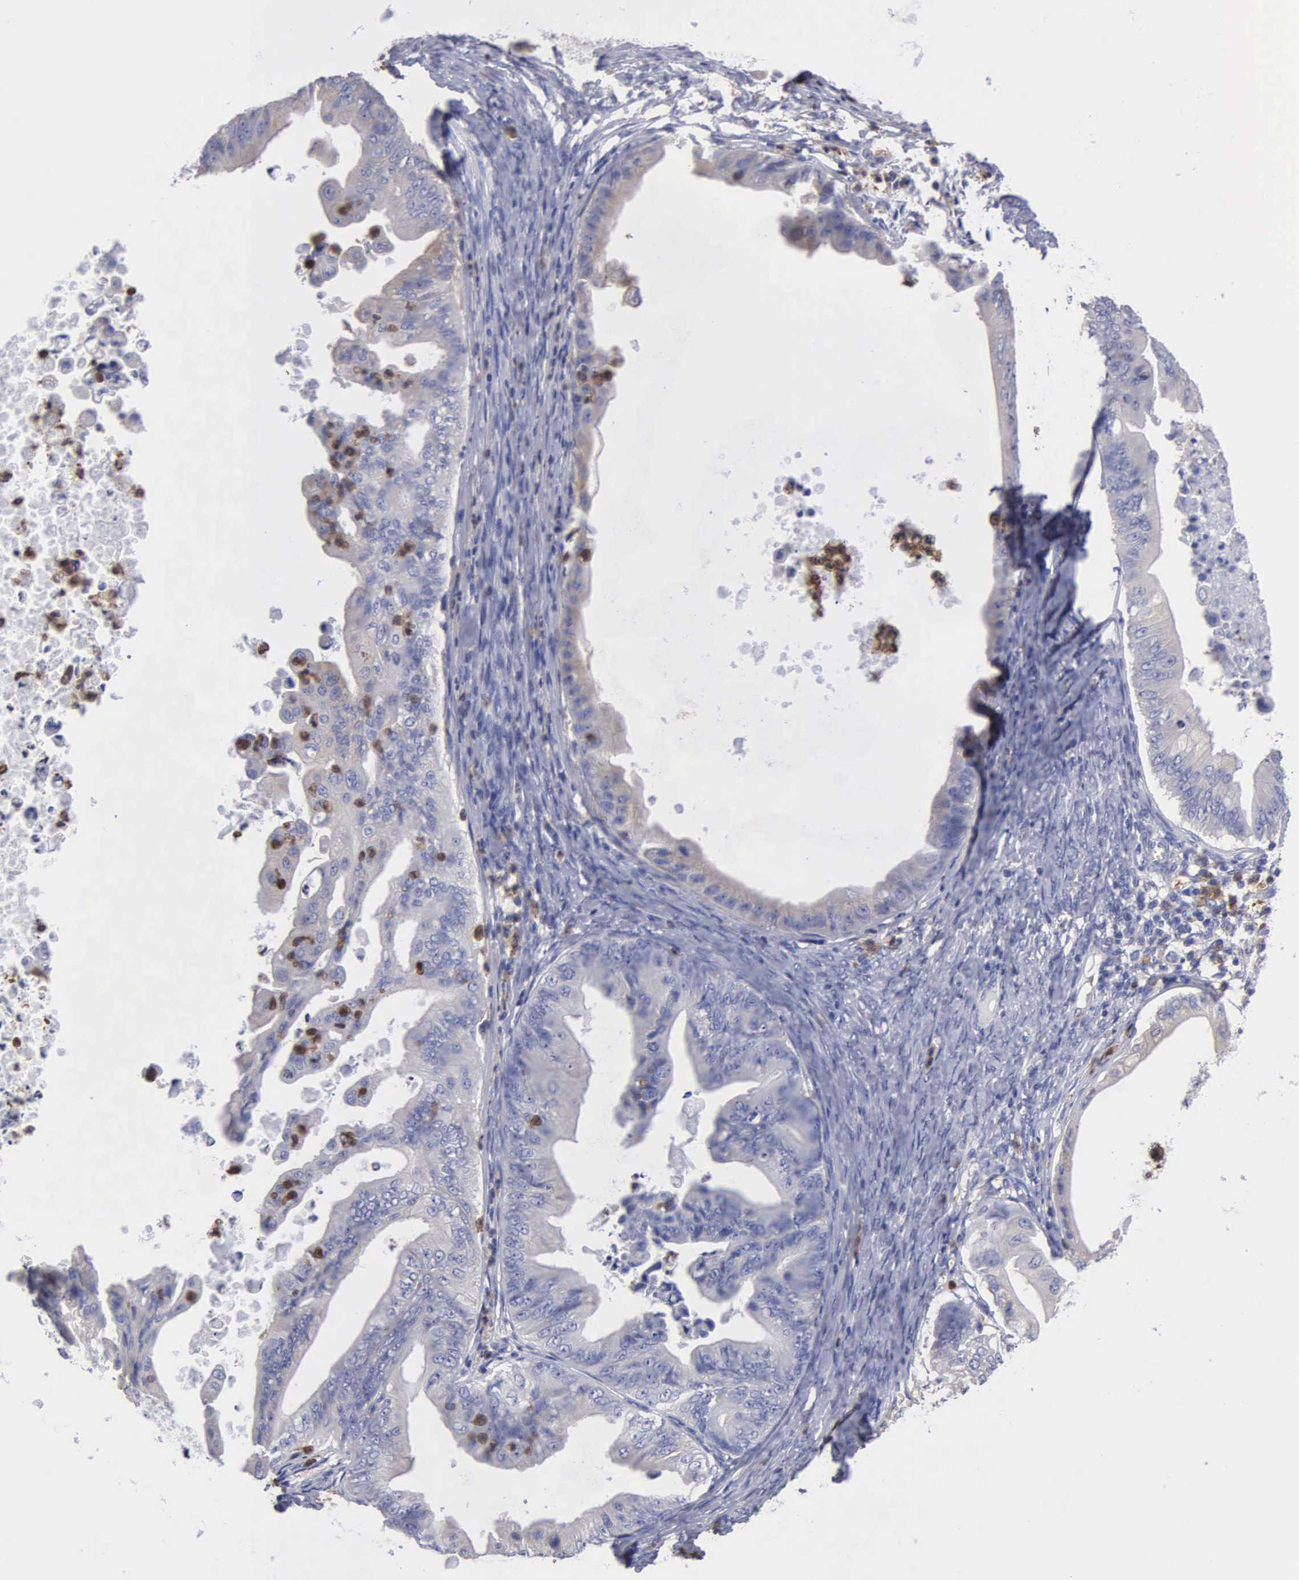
{"staining": {"intensity": "negative", "quantity": "none", "location": "none"}, "tissue": "ovarian cancer", "cell_type": "Tumor cells", "image_type": "cancer", "snomed": [{"axis": "morphology", "description": "Cystadenocarcinoma, mucinous, NOS"}, {"axis": "topography", "description": "Ovary"}], "caption": "DAB immunohistochemical staining of ovarian cancer exhibits no significant expression in tumor cells.", "gene": "G6PD", "patient": {"sex": "female", "age": 37}}